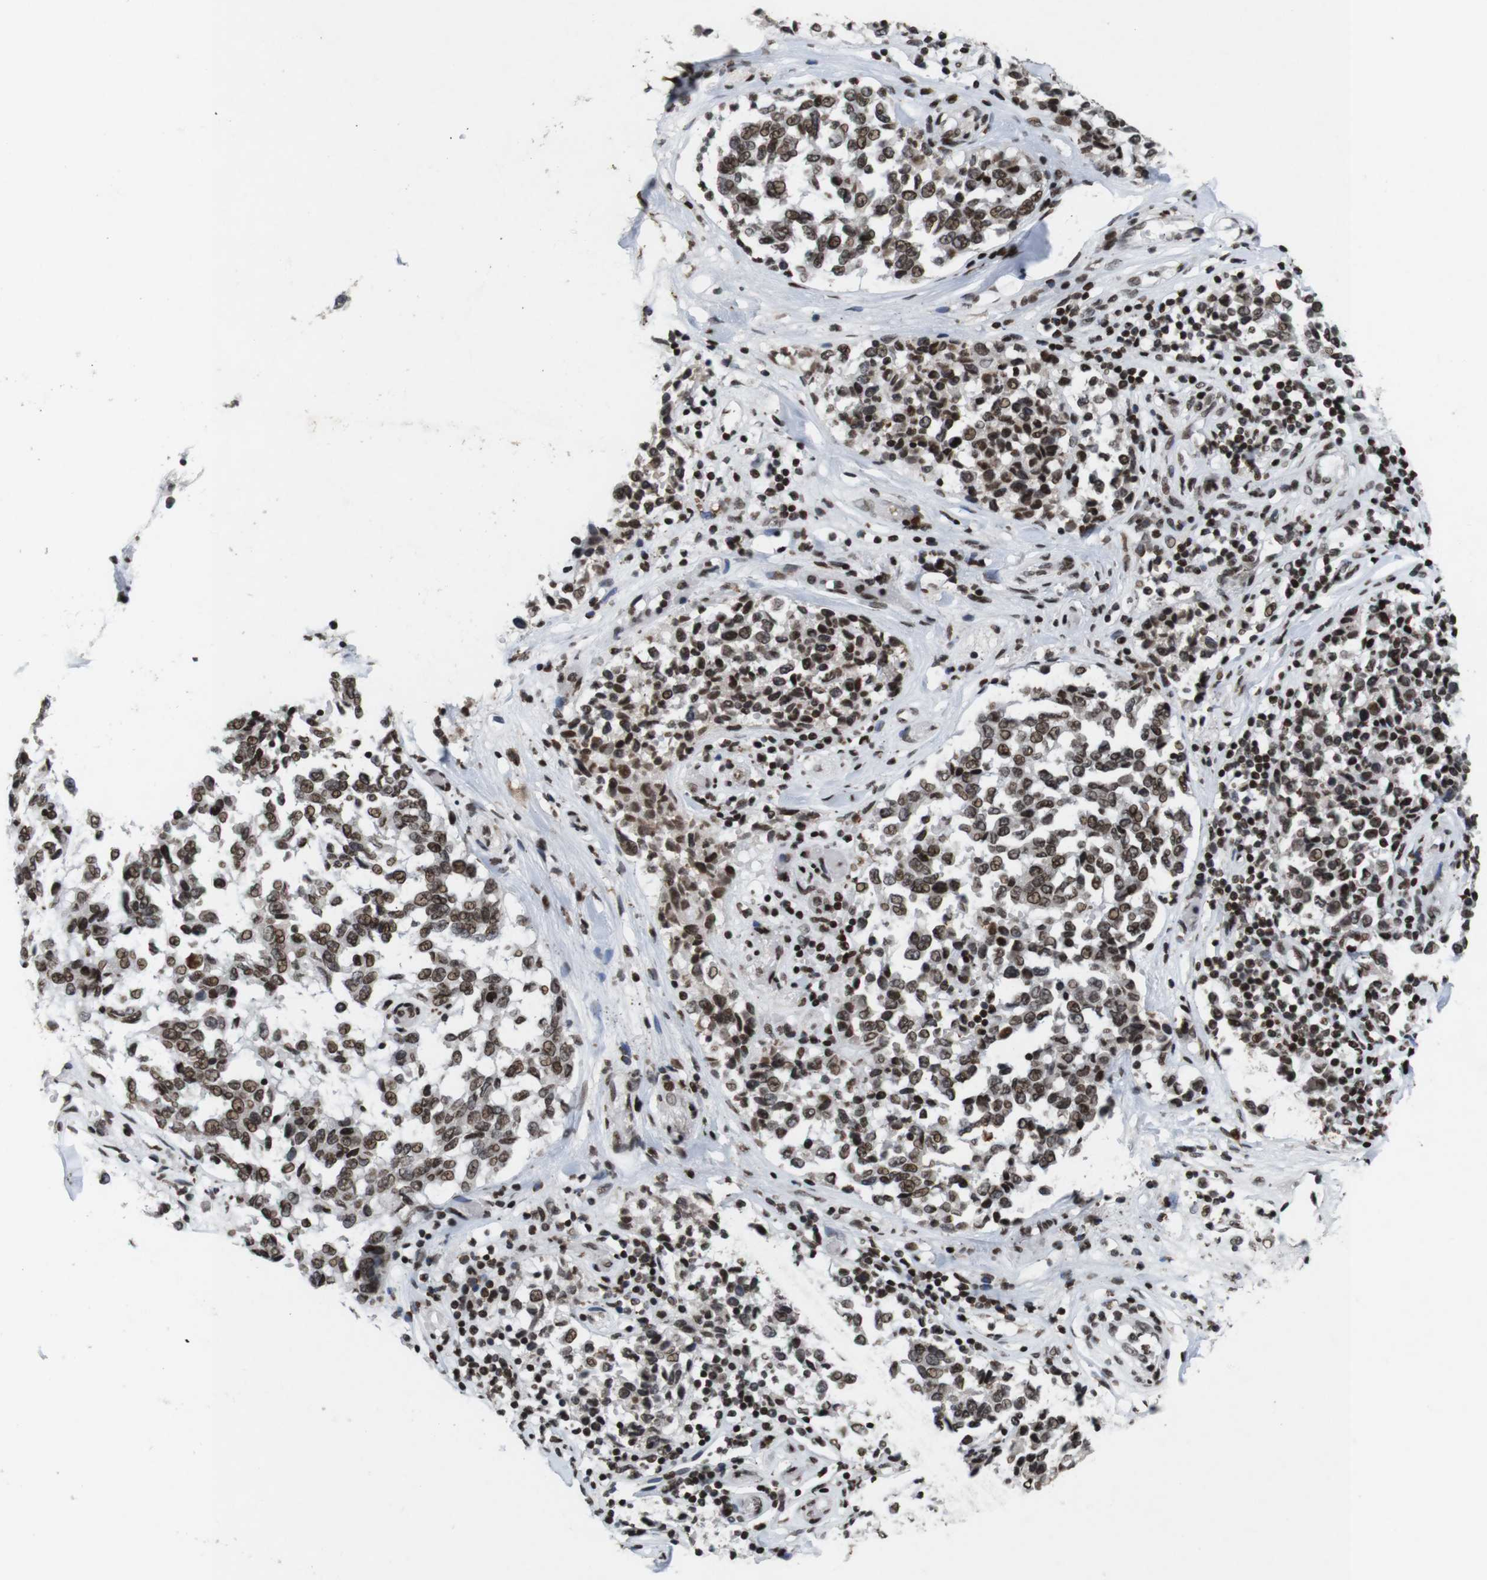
{"staining": {"intensity": "moderate", "quantity": ">75%", "location": "nuclear"}, "tissue": "melanoma", "cell_type": "Tumor cells", "image_type": "cancer", "snomed": [{"axis": "morphology", "description": "Malignant melanoma, NOS"}, {"axis": "topography", "description": "Skin"}], "caption": "The immunohistochemical stain highlights moderate nuclear expression in tumor cells of malignant melanoma tissue.", "gene": "MAGEH1", "patient": {"sex": "female", "age": 64}}